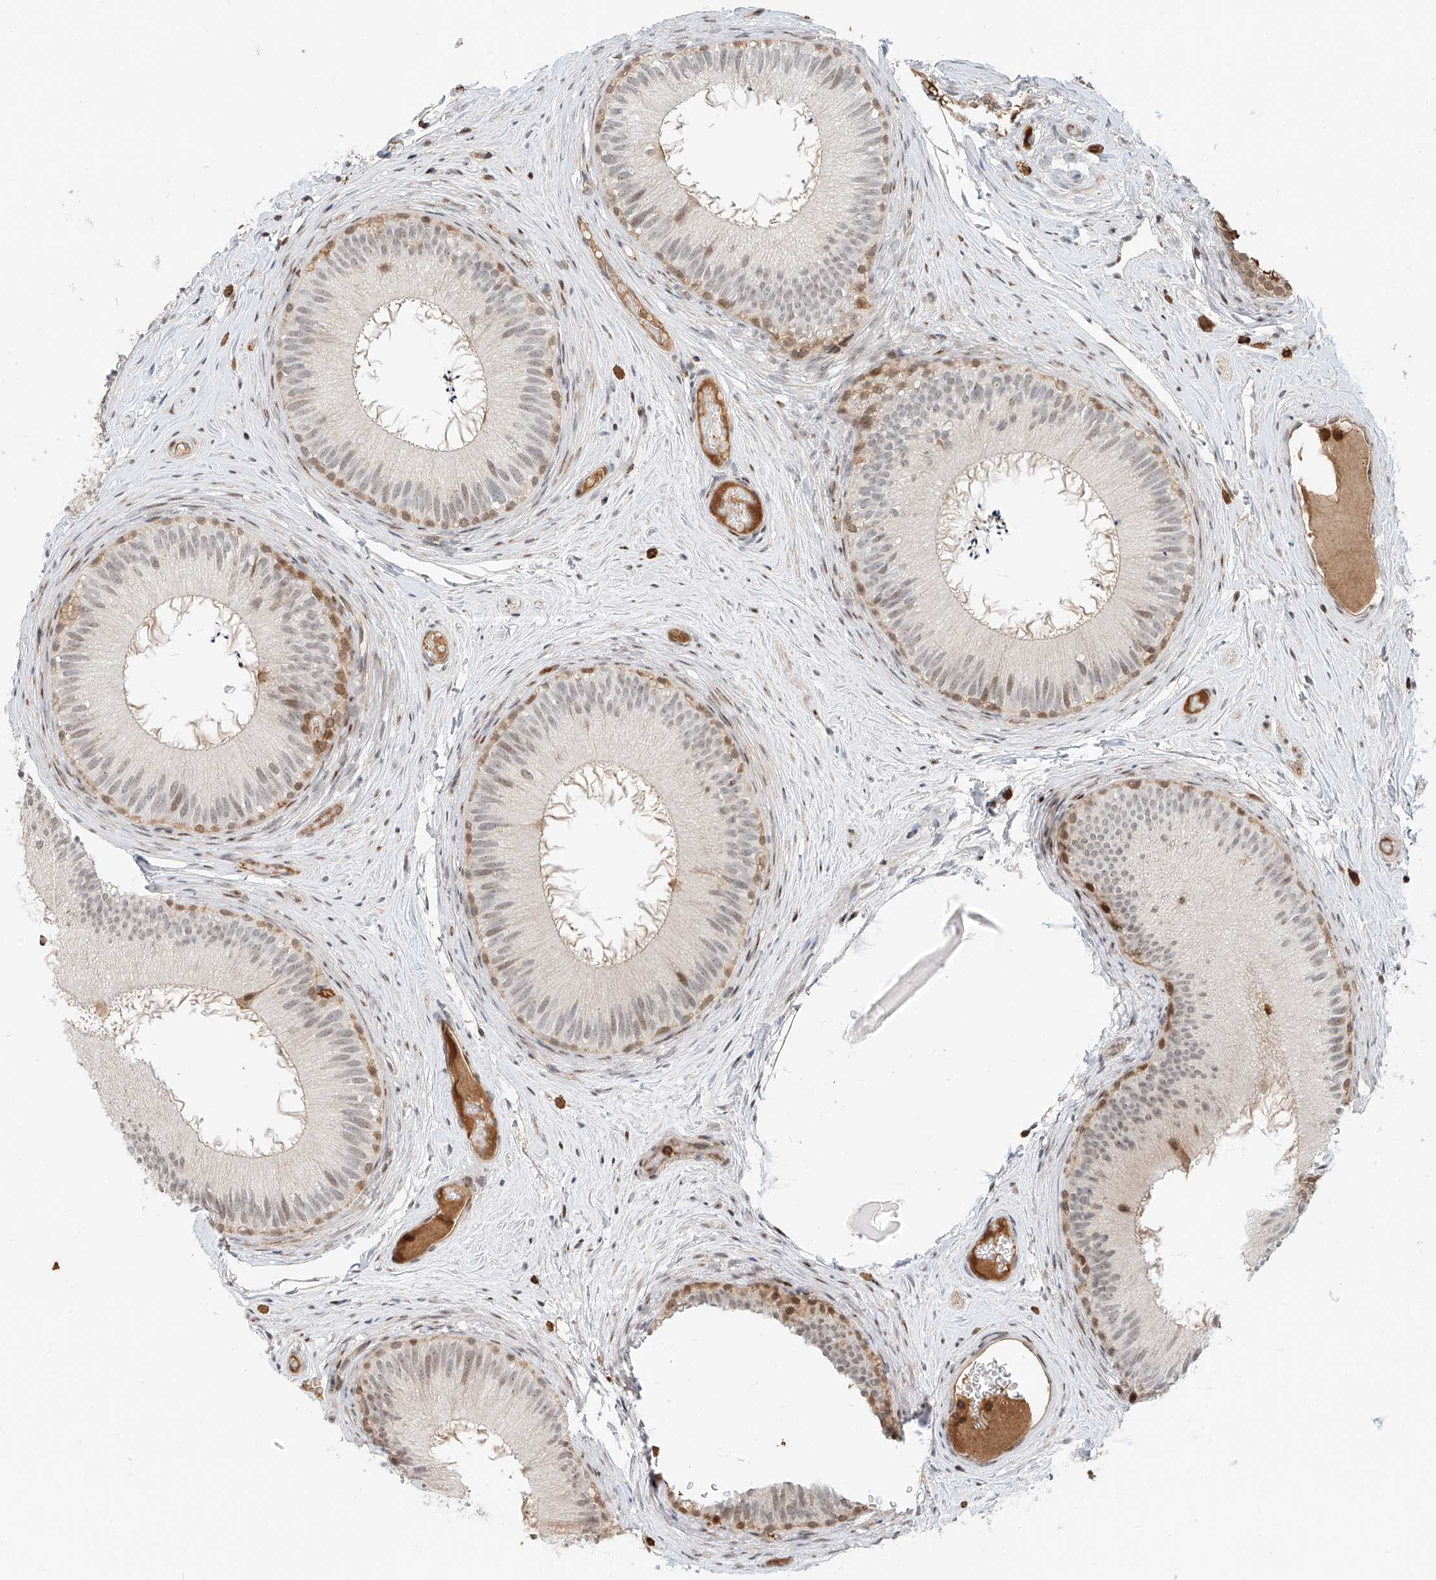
{"staining": {"intensity": "moderate", "quantity": "<25%", "location": "cytoplasmic/membranous,nuclear"}, "tissue": "epididymis", "cell_type": "Glandular cells", "image_type": "normal", "snomed": [{"axis": "morphology", "description": "Normal tissue, NOS"}, {"axis": "topography", "description": "Epididymis"}], "caption": "Moderate cytoplasmic/membranous,nuclear protein staining is identified in about <25% of glandular cells in epididymis.", "gene": "CEP162", "patient": {"sex": "male", "age": 50}}